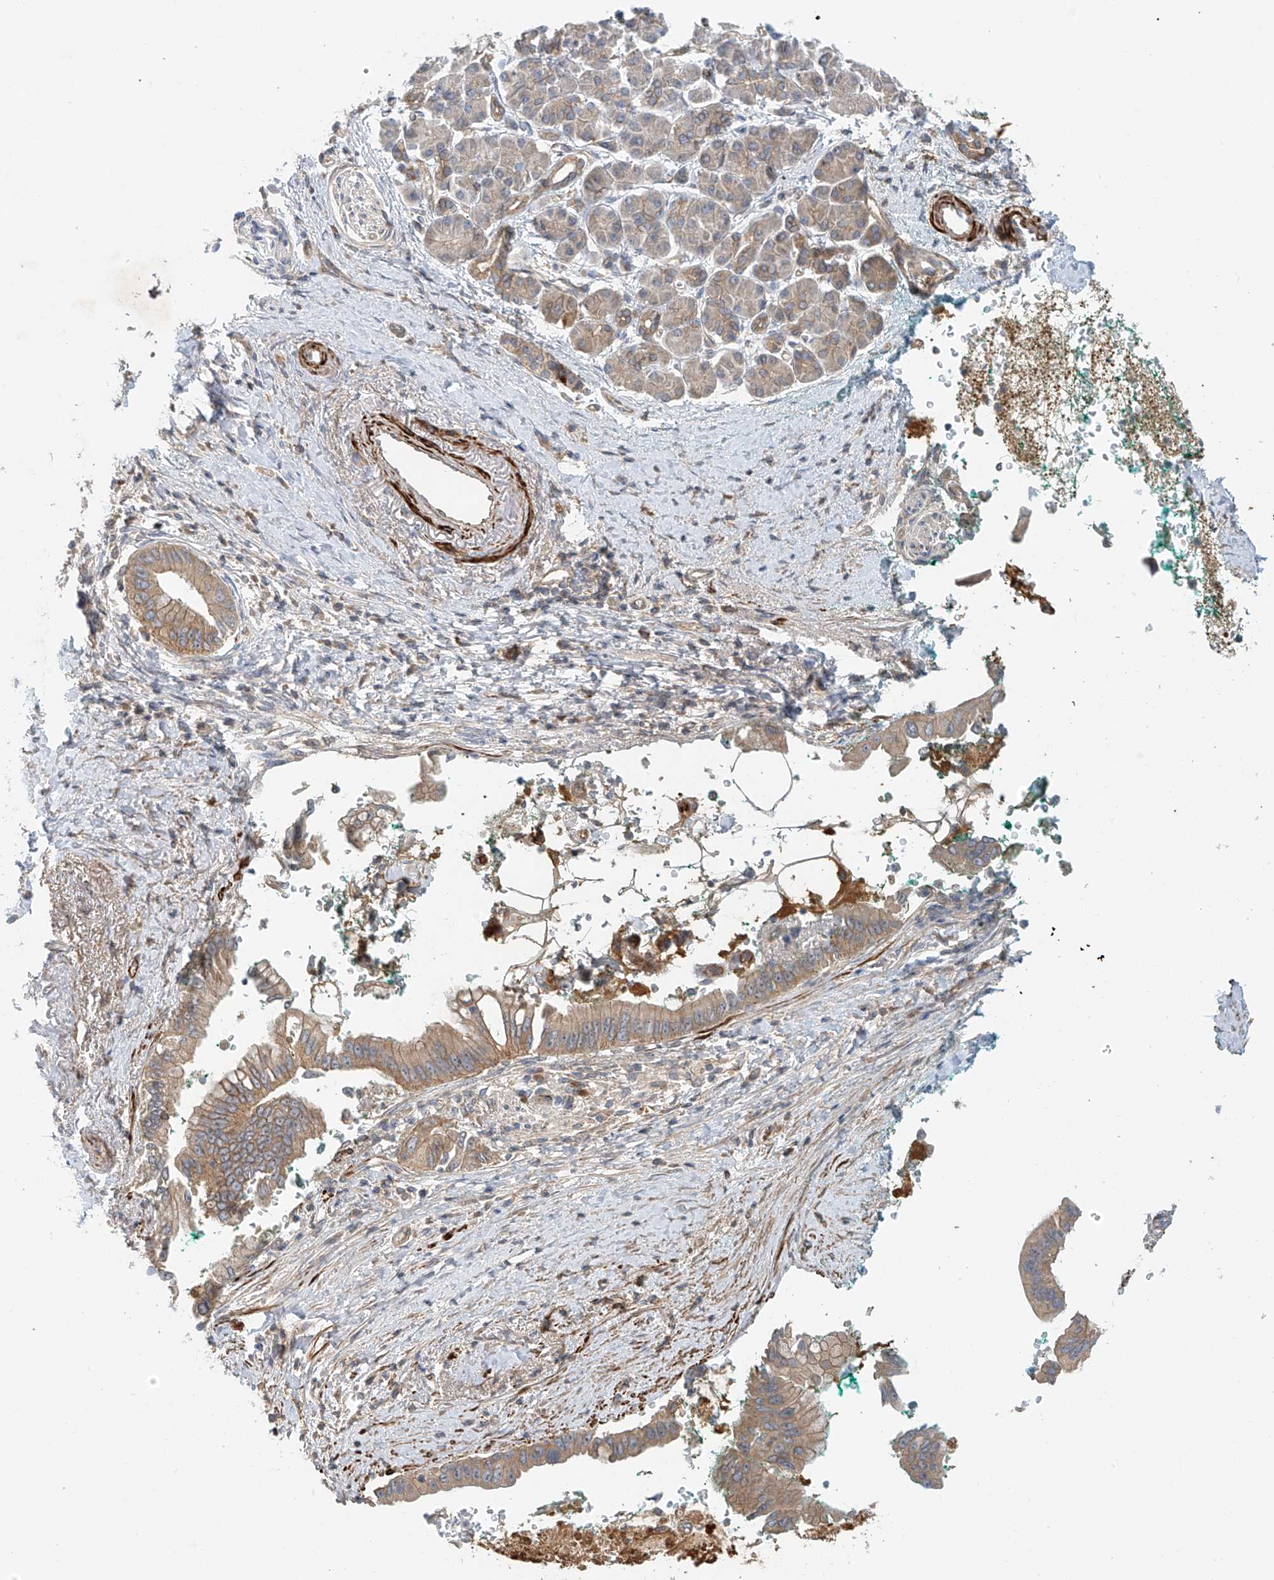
{"staining": {"intensity": "weak", "quantity": ">75%", "location": "cytoplasmic/membranous"}, "tissue": "pancreatic cancer", "cell_type": "Tumor cells", "image_type": "cancer", "snomed": [{"axis": "morphology", "description": "Adenocarcinoma, NOS"}, {"axis": "topography", "description": "Pancreas"}], "caption": "Immunohistochemical staining of human pancreatic cancer exhibits weak cytoplasmic/membranous protein positivity in approximately >75% of tumor cells.", "gene": "LYRM9", "patient": {"sex": "male", "age": 78}}